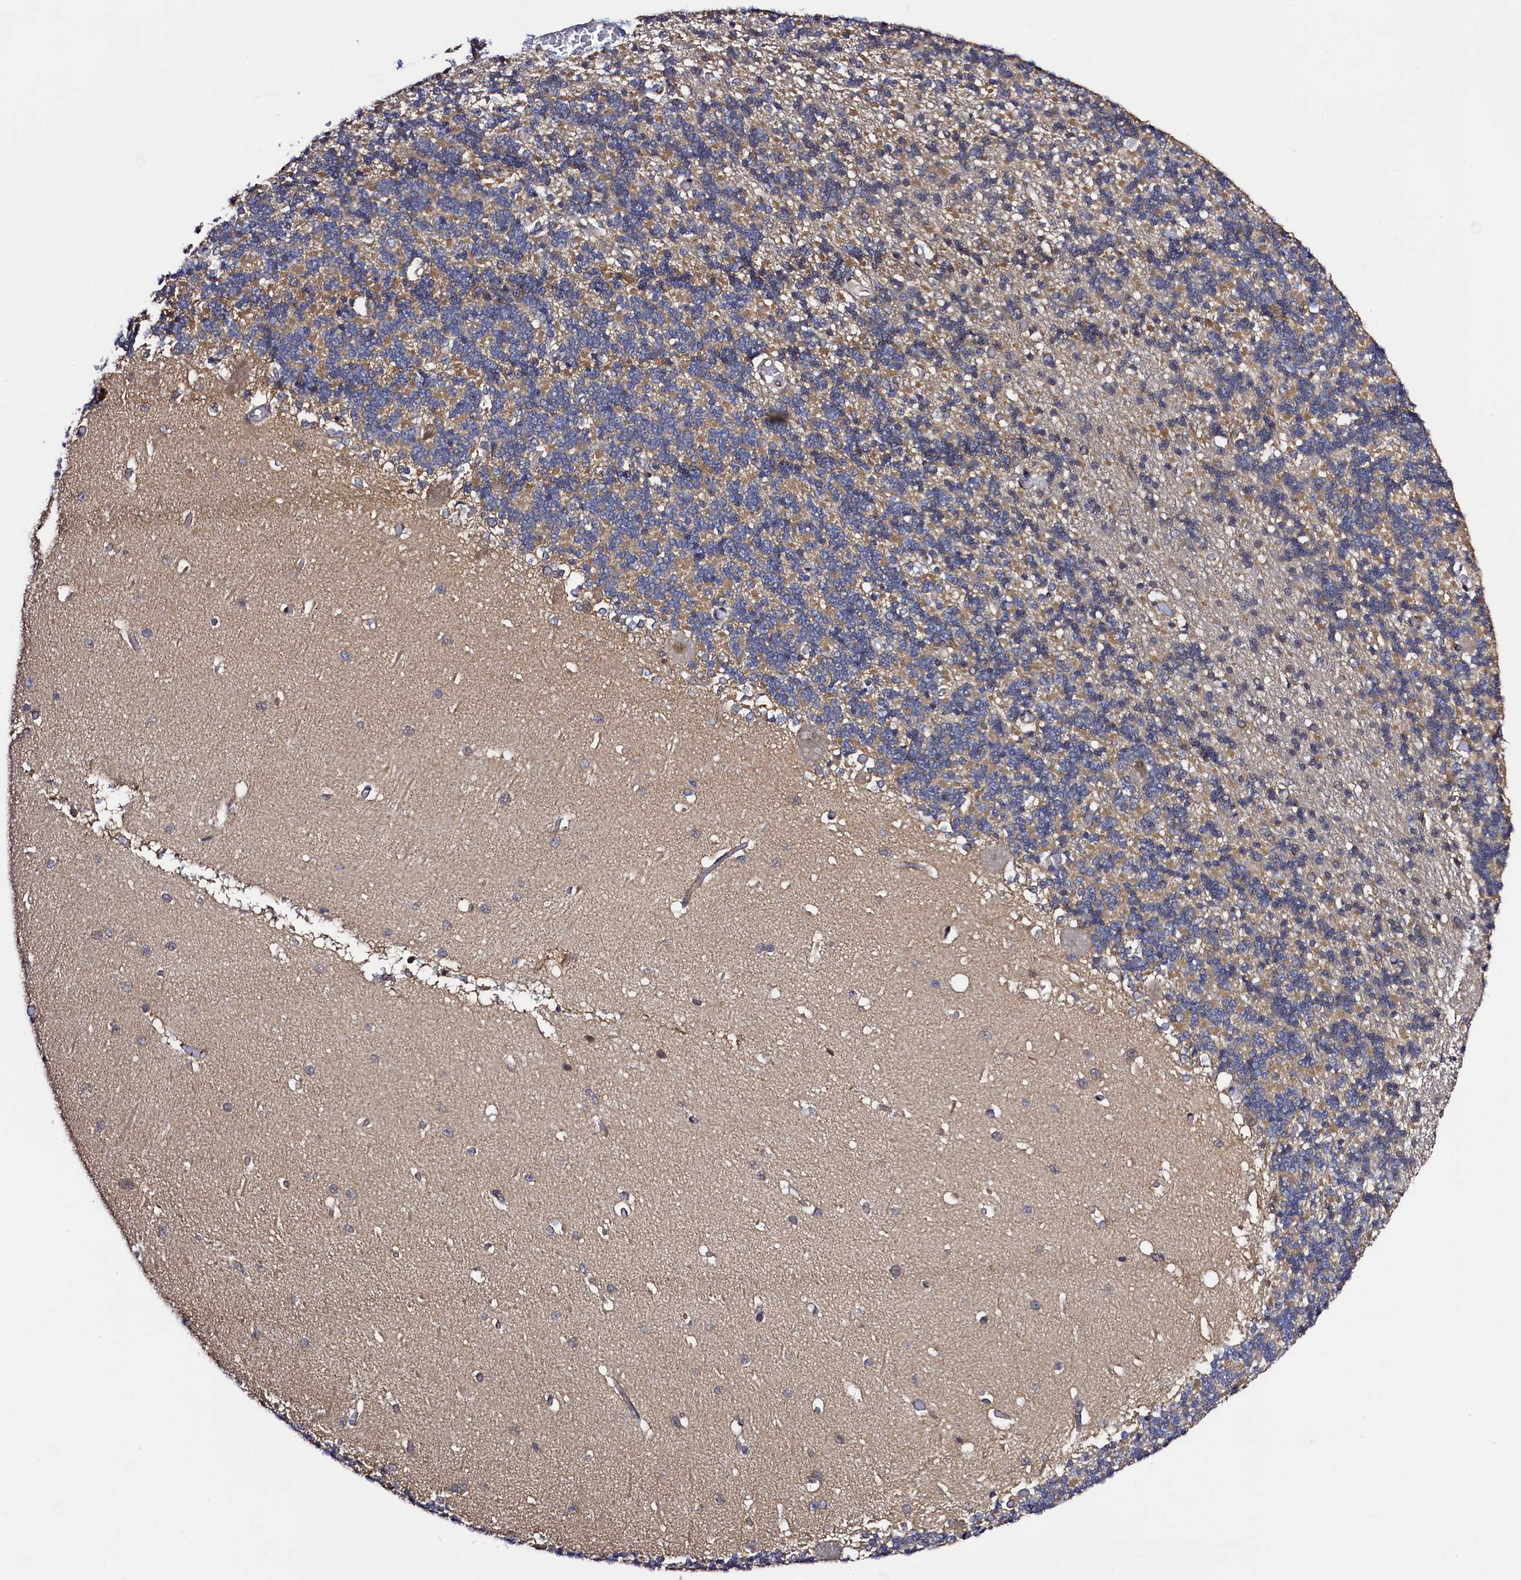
{"staining": {"intensity": "moderate", "quantity": "25%-75%", "location": "cytoplasmic/membranous"}, "tissue": "cerebellum", "cell_type": "Cells in granular layer", "image_type": "normal", "snomed": [{"axis": "morphology", "description": "Normal tissue, NOS"}, {"axis": "topography", "description": "Cerebellum"}], "caption": "Immunohistochemistry staining of benign cerebellum, which shows medium levels of moderate cytoplasmic/membranous positivity in approximately 25%-75% of cells in granular layer indicating moderate cytoplasmic/membranous protein positivity. The staining was performed using DAB (3,3'-diaminobenzidine) (brown) for protein detection and nuclei were counterstained in hematoxylin (blue).", "gene": "RBFA", "patient": {"sex": "male", "age": 37}}